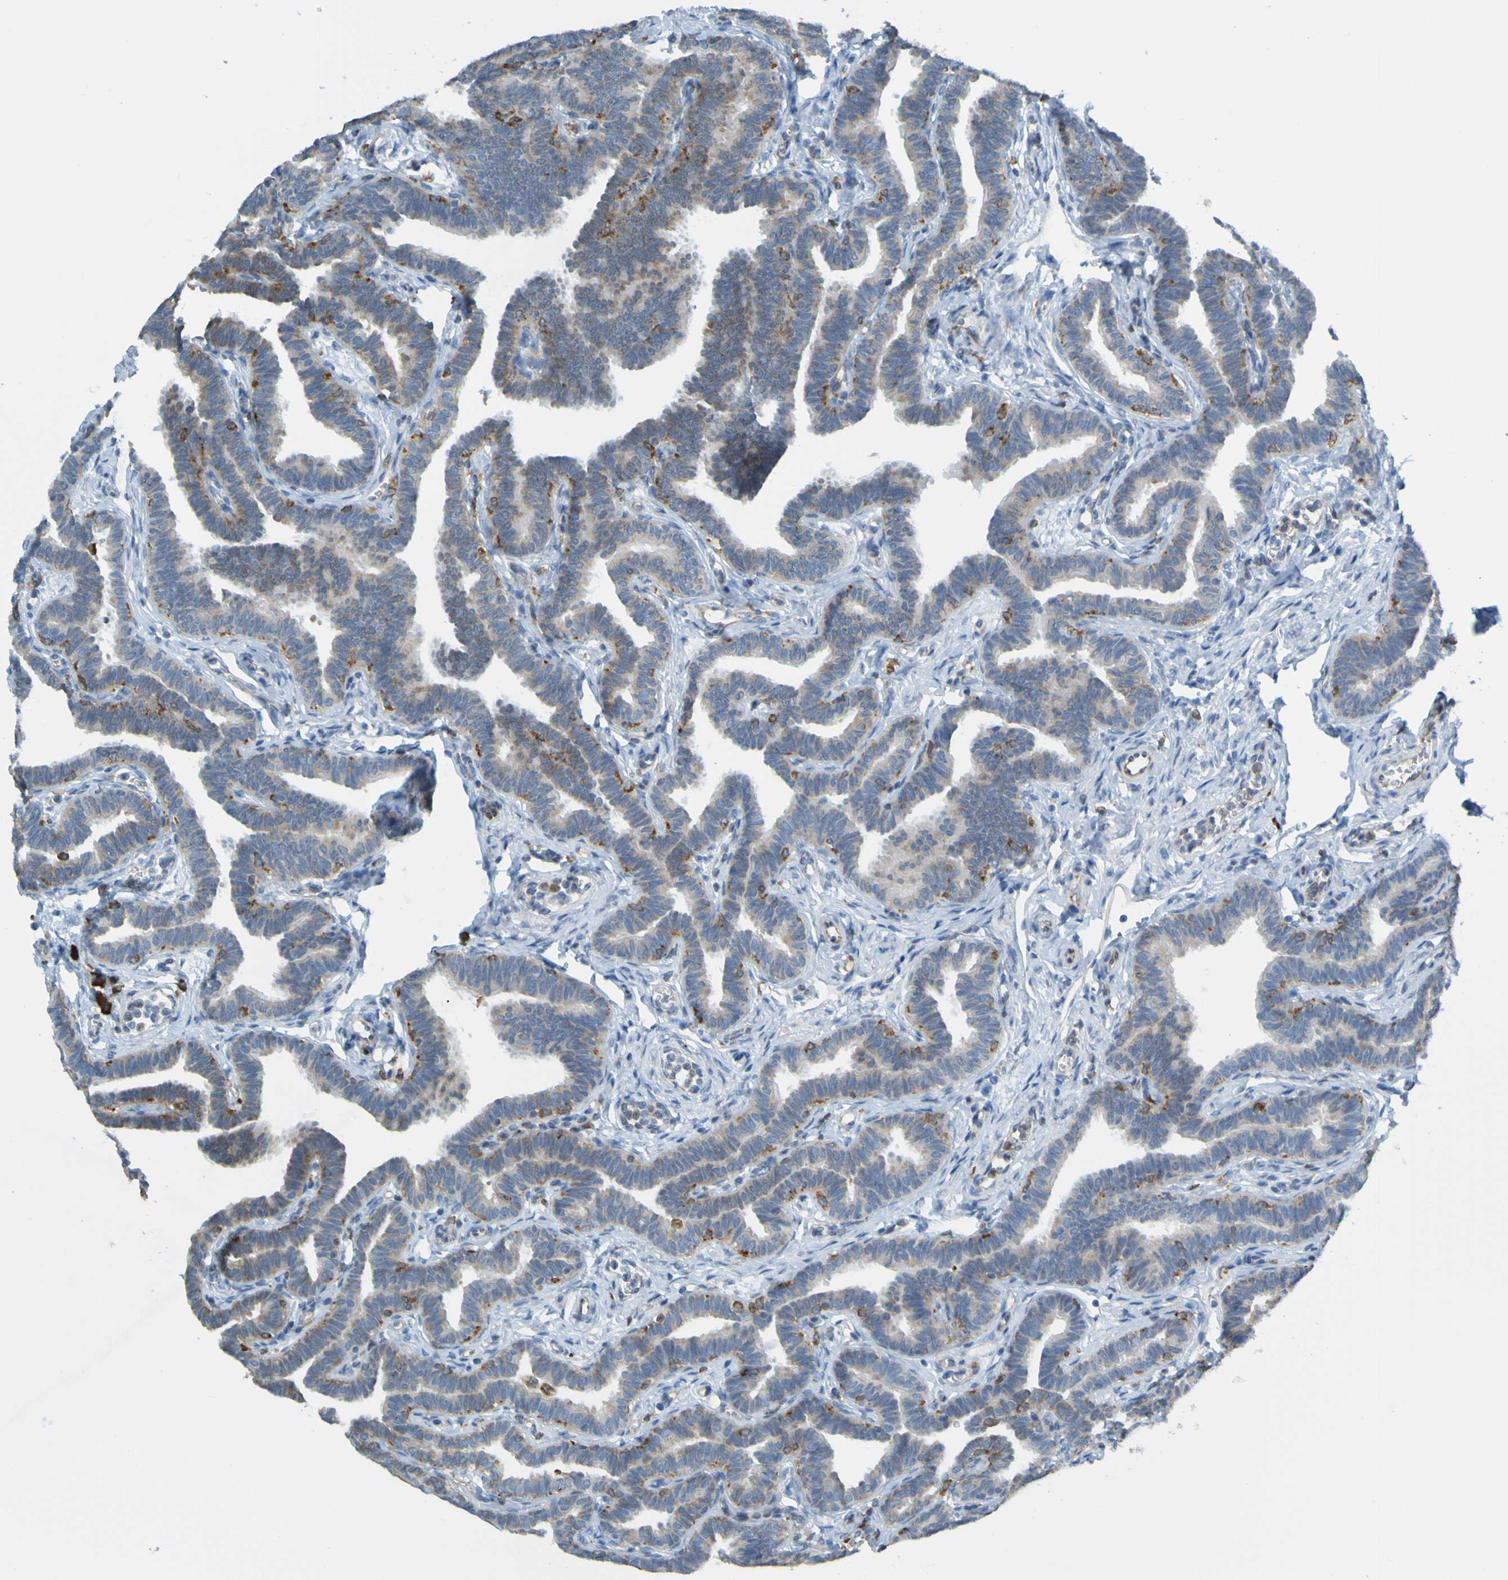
{"staining": {"intensity": "weak", "quantity": ">75%", "location": "cytoplasmic/membranous"}, "tissue": "fallopian tube", "cell_type": "Glandular cells", "image_type": "normal", "snomed": [{"axis": "morphology", "description": "Normal tissue, NOS"}, {"axis": "topography", "description": "Fallopian tube"}, {"axis": "topography", "description": "Ovary"}], "caption": "Protein expression by IHC demonstrates weak cytoplasmic/membranous staining in approximately >75% of glandular cells in normal fallopian tube. The protein is shown in brown color, while the nuclei are stained blue.", "gene": "SSR1", "patient": {"sex": "female", "age": 23}}